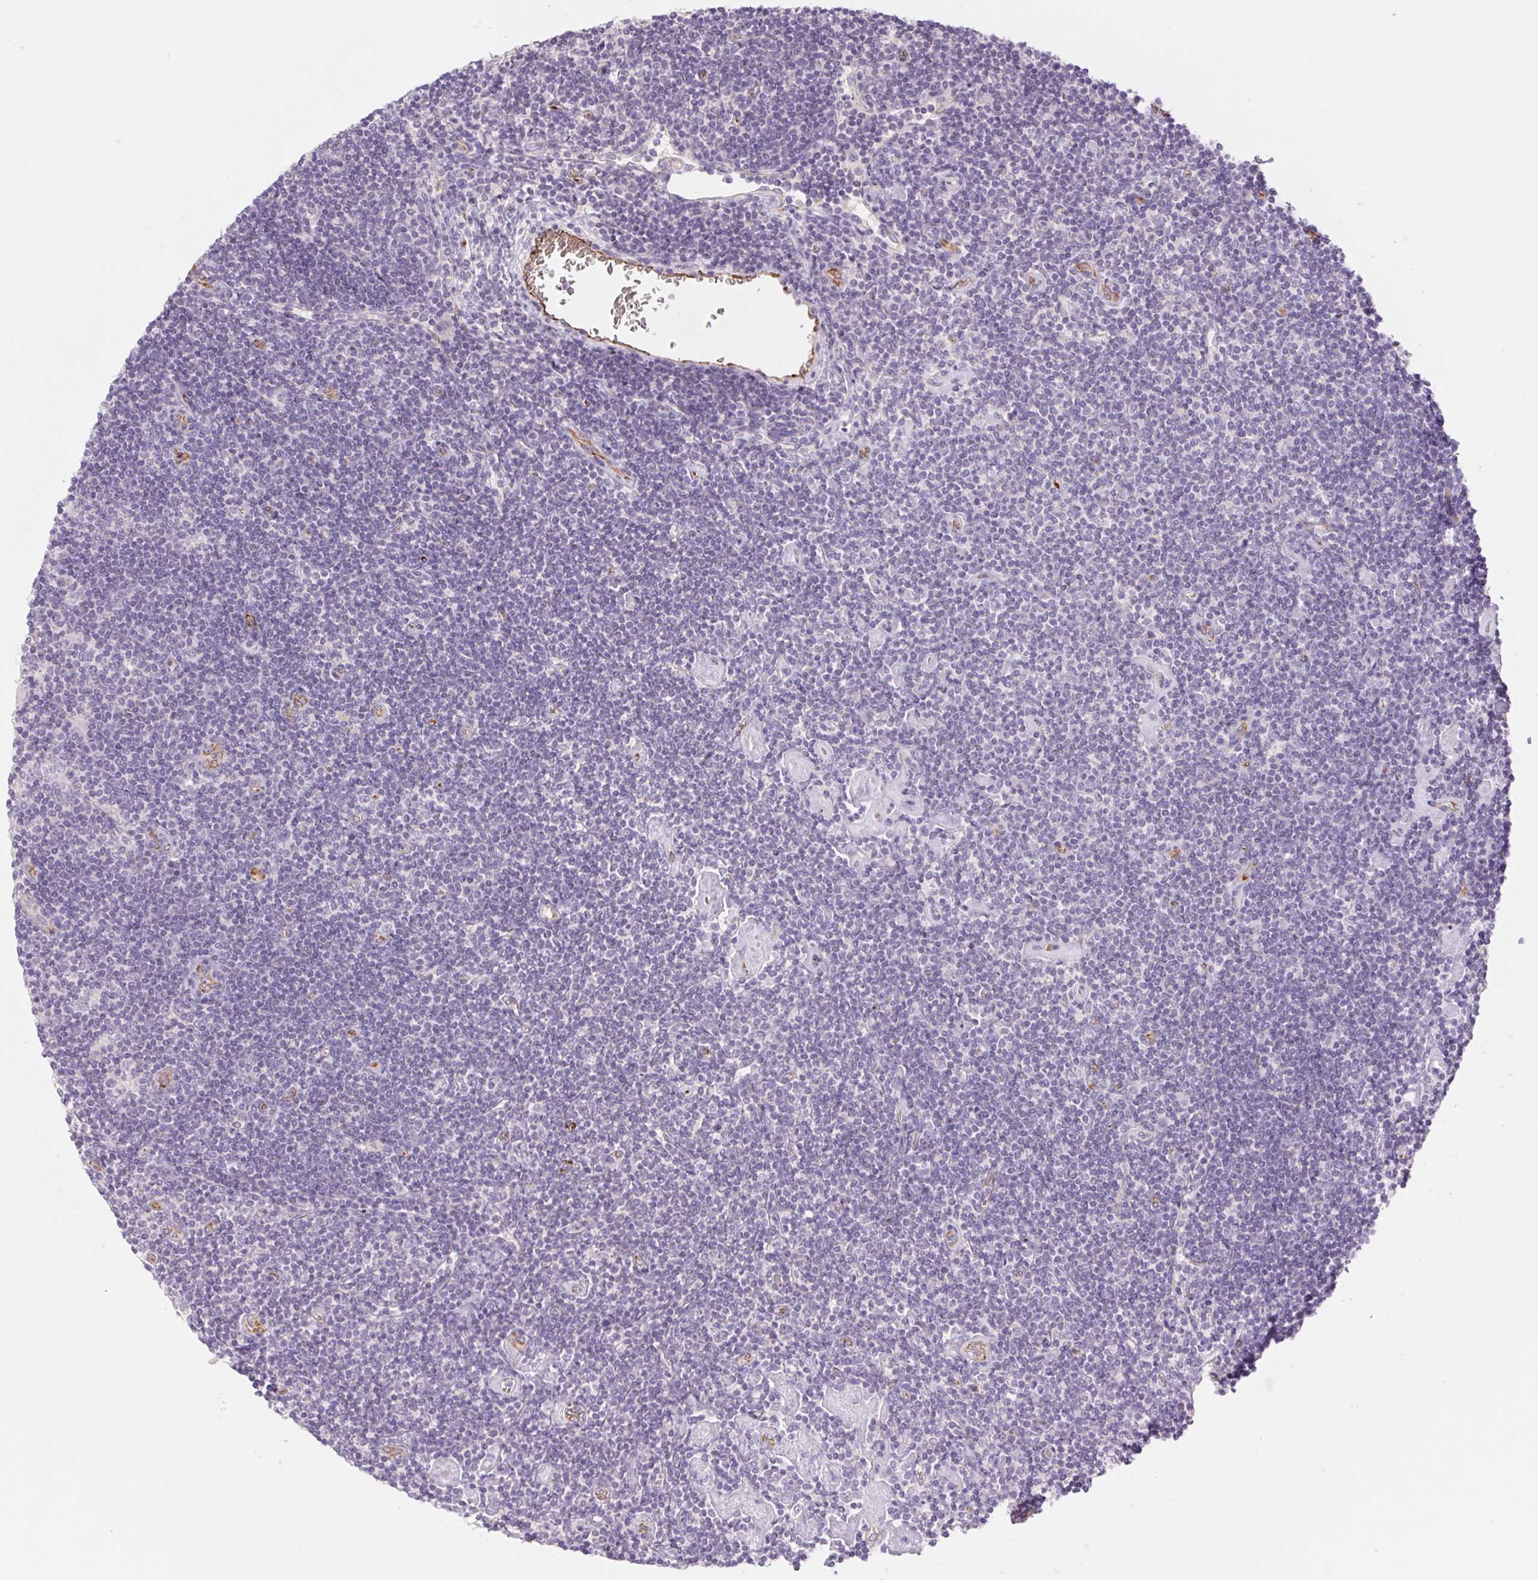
{"staining": {"intensity": "negative", "quantity": "none", "location": "none"}, "tissue": "lymphoma", "cell_type": "Tumor cells", "image_type": "cancer", "snomed": [{"axis": "morphology", "description": "Hodgkin's disease, NOS"}, {"axis": "topography", "description": "Lymph node"}], "caption": "Immunohistochemistry (IHC) photomicrograph of neoplastic tissue: Hodgkin's disease stained with DAB shows no significant protein expression in tumor cells.", "gene": "IGFL3", "patient": {"sex": "male", "age": 40}}